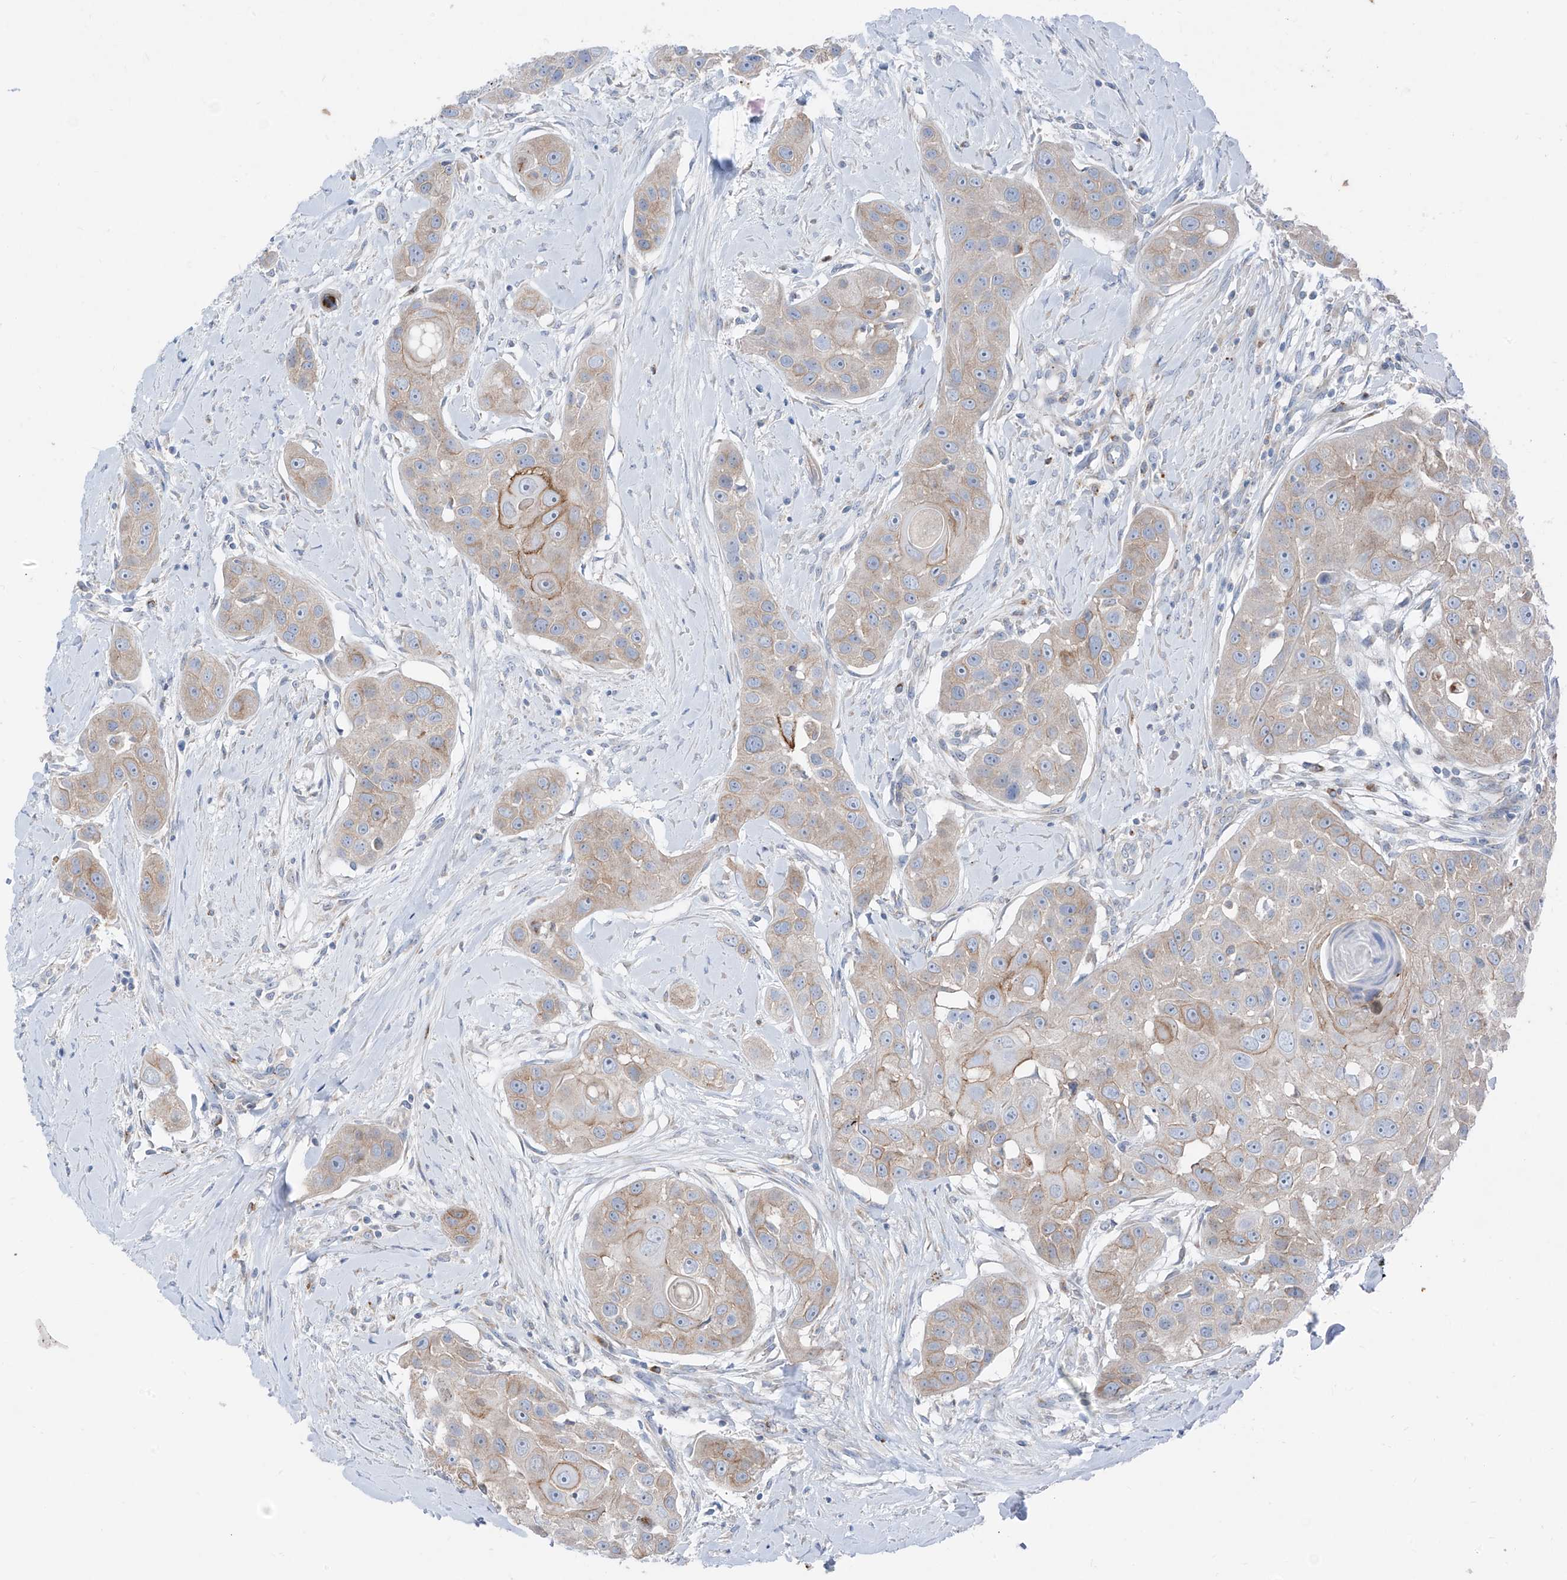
{"staining": {"intensity": "weak", "quantity": ">75%", "location": "cytoplasmic/membranous"}, "tissue": "head and neck cancer", "cell_type": "Tumor cells", "image_type": "cancer", "snomed": [{"axis": "morphology", "description": "Normal tissue, NOS"}, {"axis": "morphology", "description": "Squamous cell carcinoma, NOS"}, {"axis": "topography", "description": "Skeletal muscle"}, {"axis": "topography", "description": "Head-Neck"}], "caption": "IHC staining of head and neck cancer (squamous cell carcinoma), which shows low levels of weak cytoplasmic/membranous expression in about >75% of tumor cells indicating weak cytoplasmic/membranous protein expression. The staining was performed using DAB (3,3'-diaminobenzidine) (brown) for protein detection and nuclei were counterstained in hematoxylin (blue).", "gene": "GPR137C", "patient": {"sex": "male", "age": 51}}